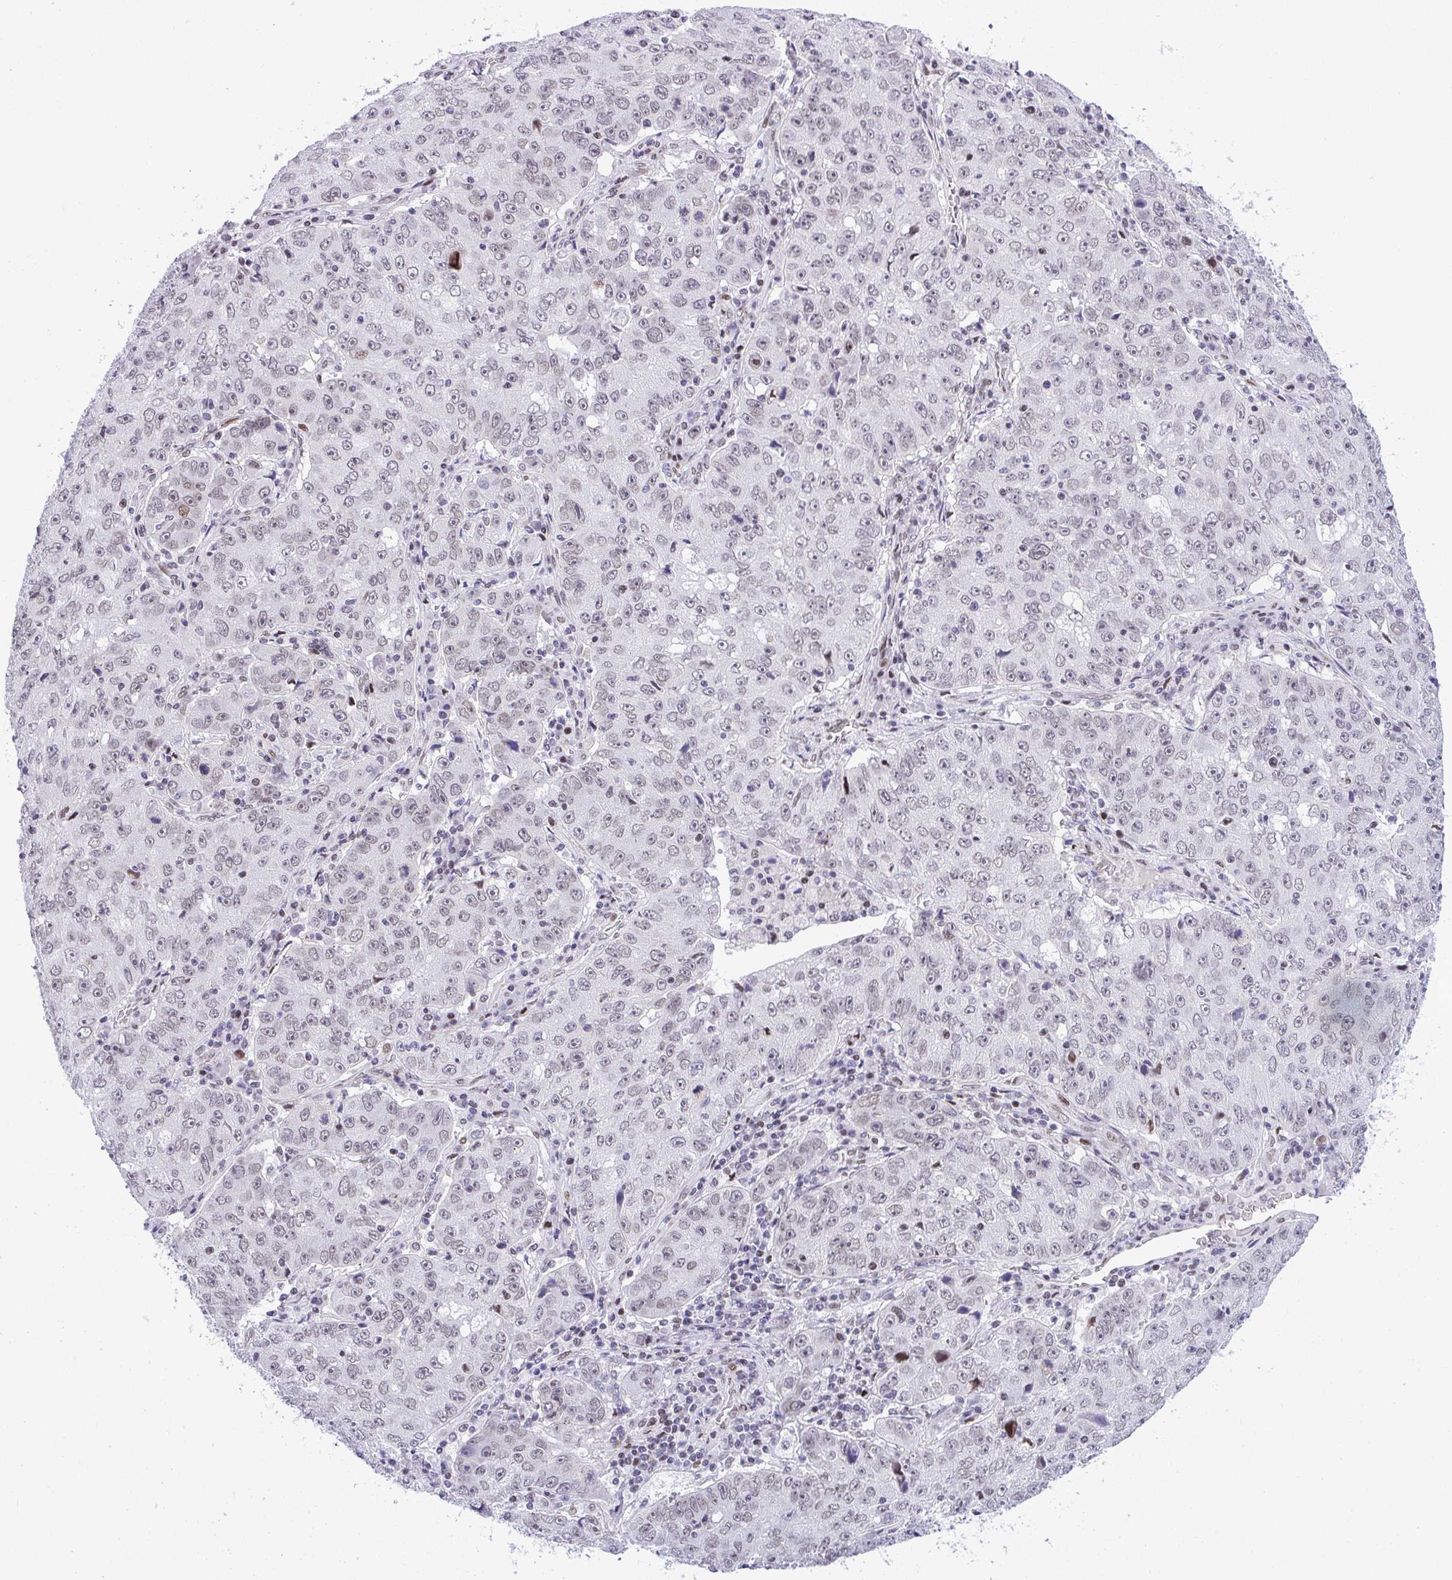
{"staining": {"intensity": "weak", "quantity": "<25%", "location": "nuclear"}, "tissue": "lung cancer", "cell_type": "Tumor cells", "image_type": "cancer", "snomed": [{"axis": "morphology", "description": "Normal morphology"}, {"axis": "morphology", "description": "Adenocarcinoma, NOS"}, {"axis": "topography", "description": "Lymph node"}, {"axis": "topography", "description": "Lung"}], "caption": "DAB immunohistochemical staining of human lung cancer (adenocarcinoma) exhibits no significant positivity in tumor cells.", "gene": "ZFHX3", "patient": {"sex": "female", "age": 57}}